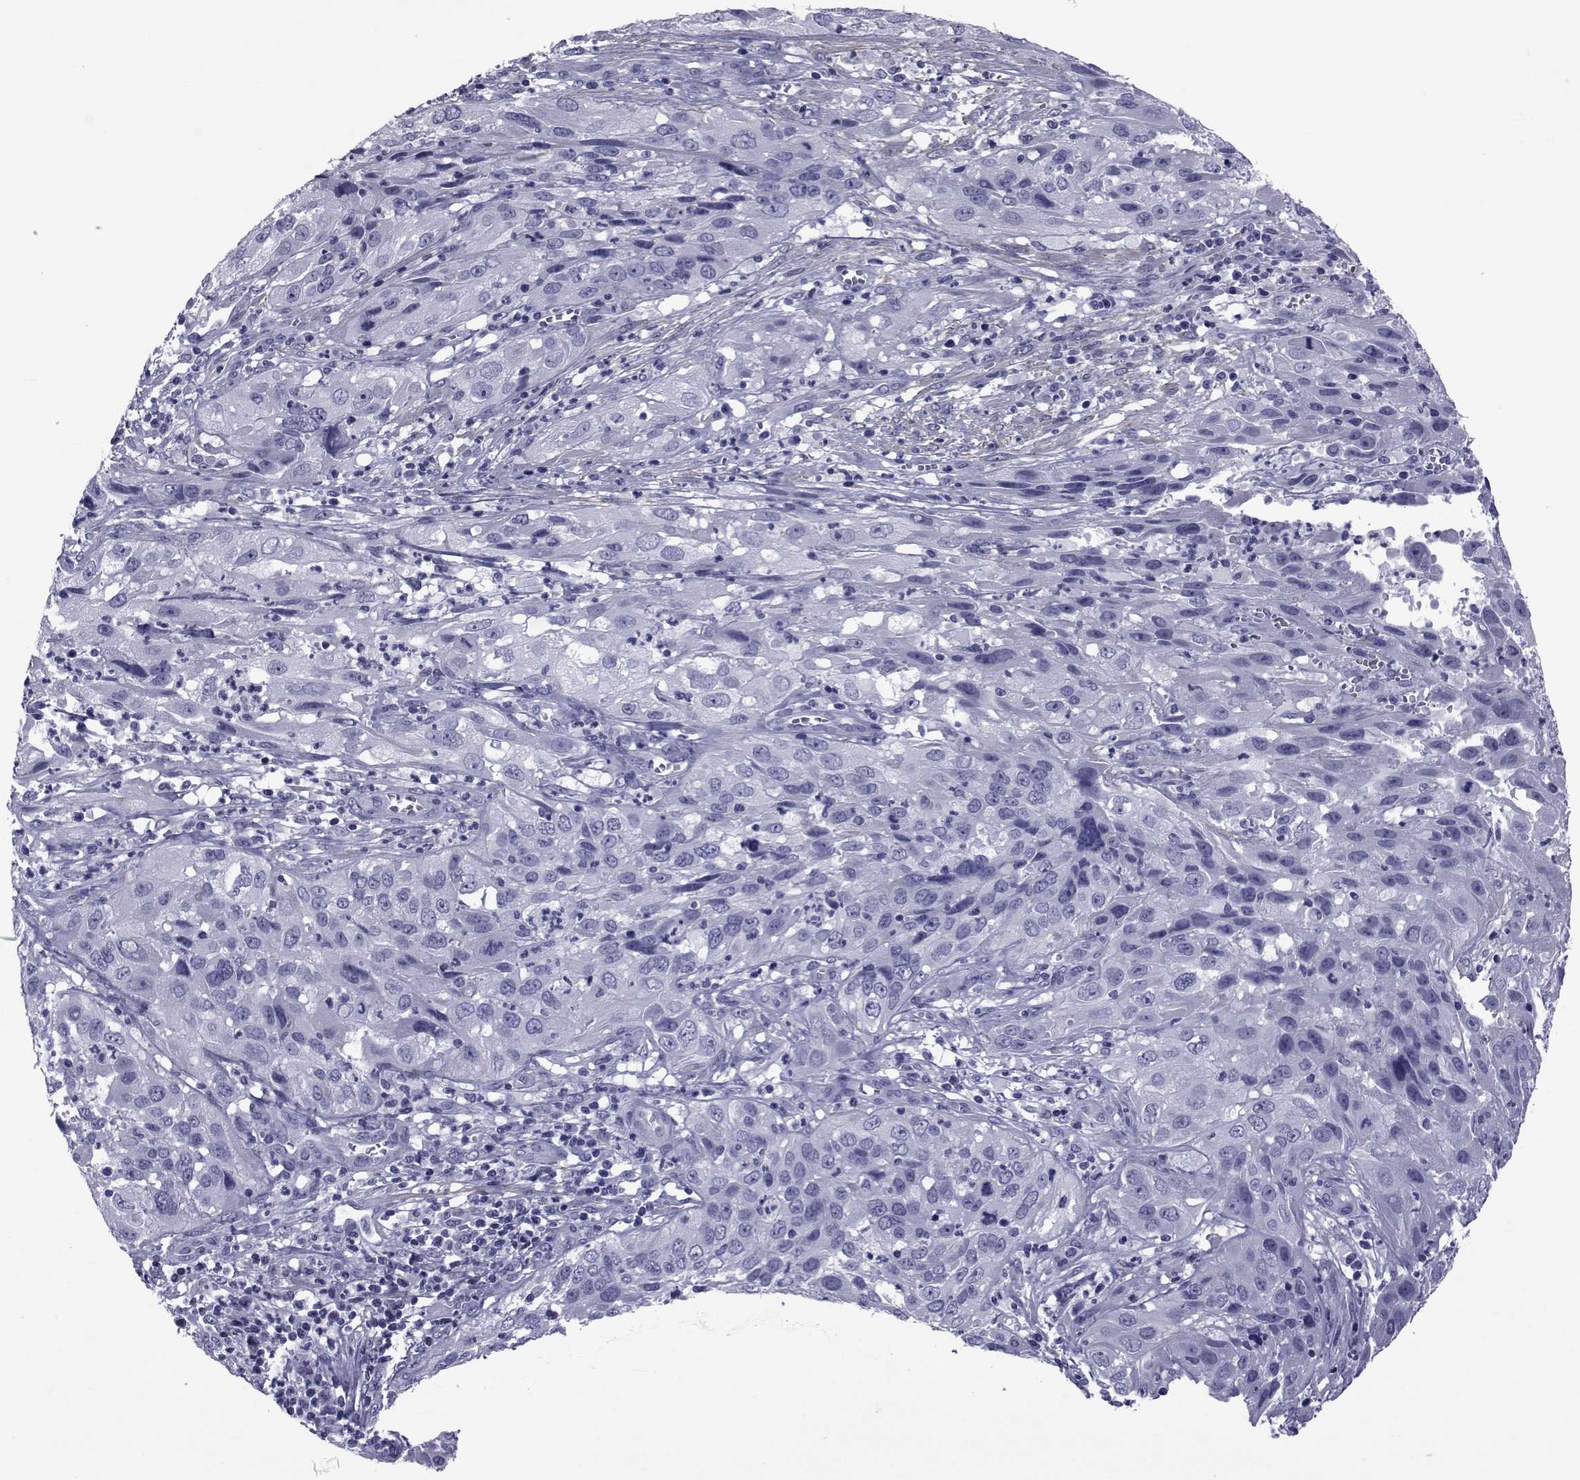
{"staining": {"intensity": "negative", "quantity": "none", "location": "none"}, "tissue": "cervical cancer", "cell_type": "Tumor cells", "image_type": "cancer", "snomed": [{"axis": "morphology", "description": "Squamous cell carcinoma, NOS"}, {"axis": "topography", "description": "Cervix"}], "caption": "High magnification brightfield microscopy of cervical cancer stained with DAB (brown) and counterstained with hematoxylin (blue): tumor cells show no significant positivity.", "gene": "GKAP1", "patient": {"sex": "female", "age": 32}}